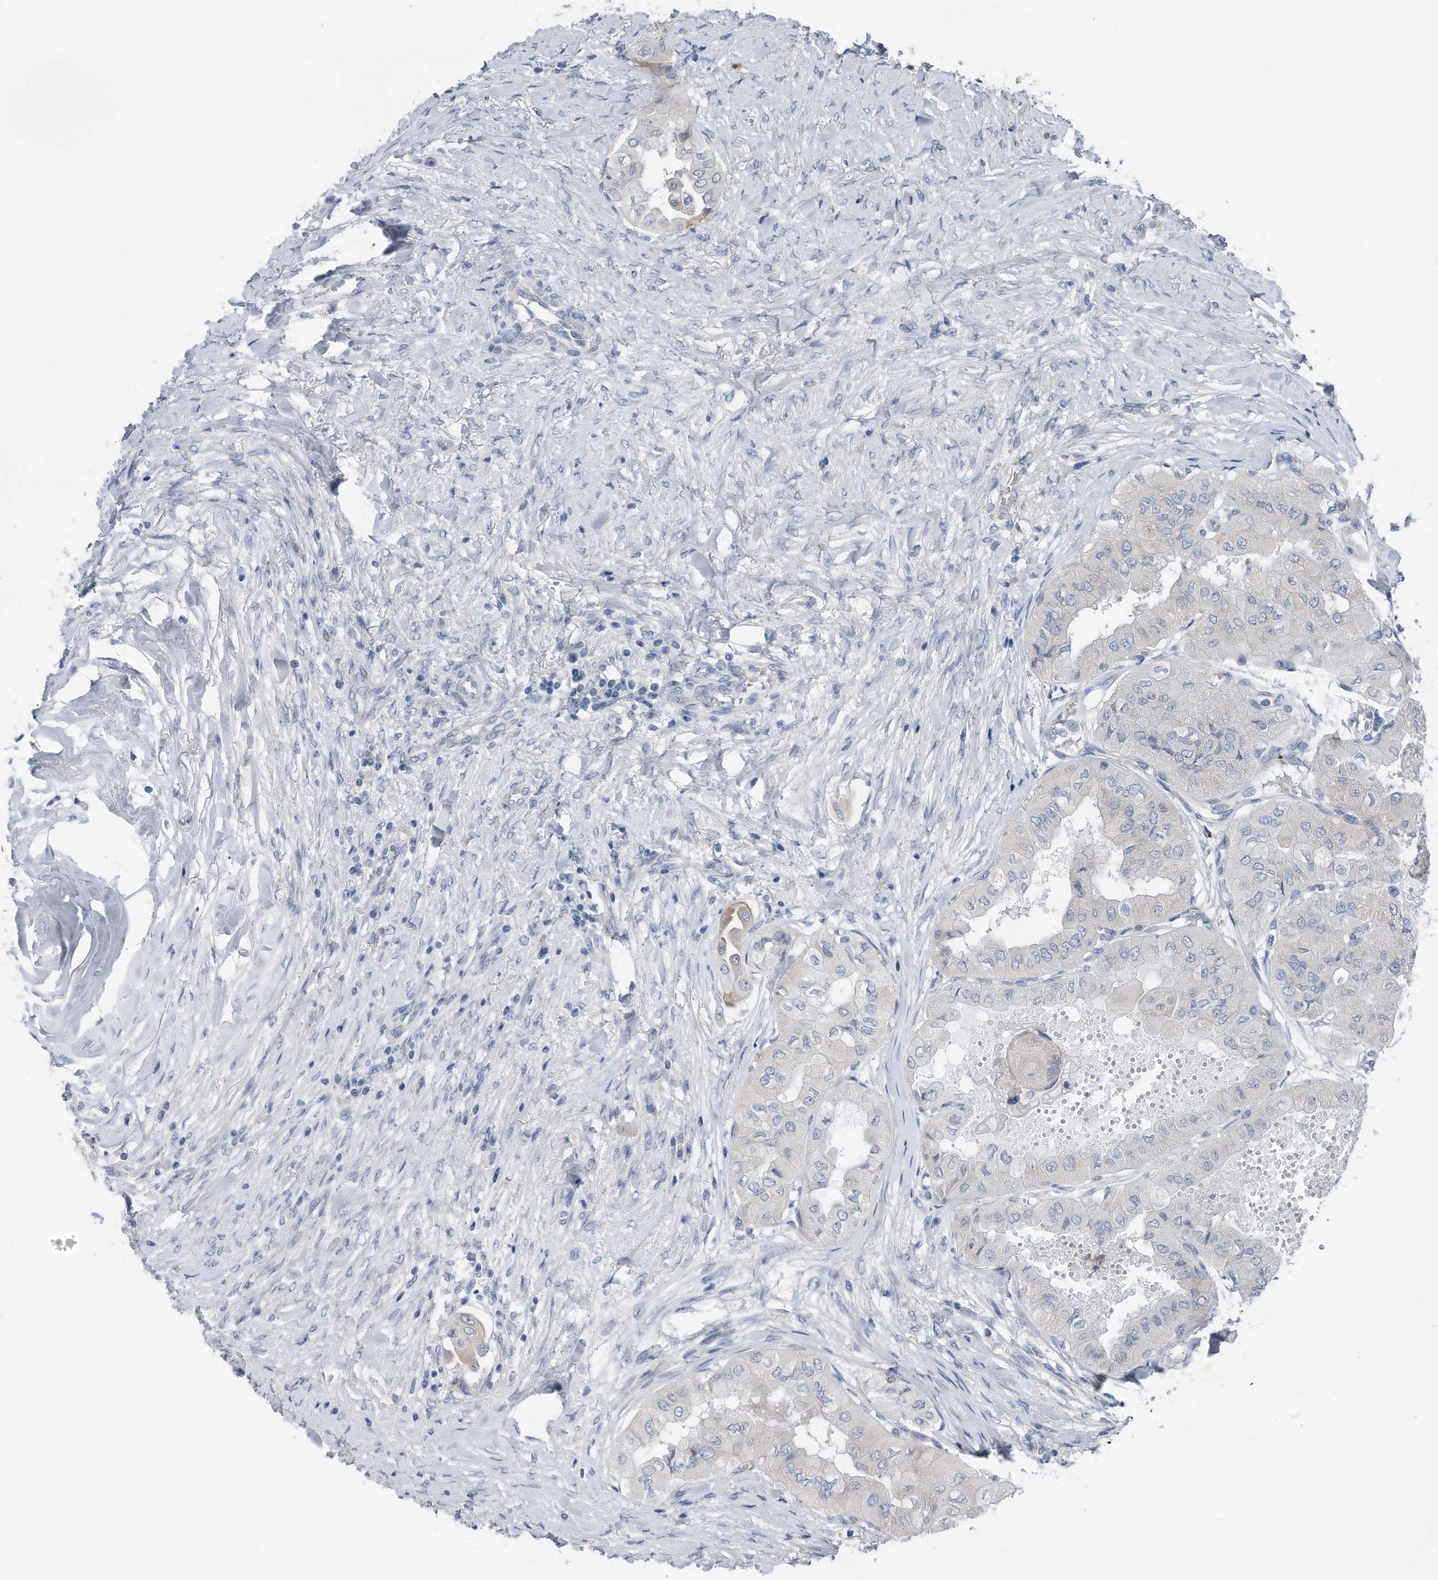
{"staining": {"intensity": "negative", "quantity": "none", "location": "none"}, "tissue": "thyroid cancer", "cell_type": "Tumor cells", "image_type": "cancer", "snomed": [{"axis": "morphology", "description": "Papillary adenocarcinoma, NOS"}, {"axis": "topography", "description": "Thyroid gland"}], "caption": "High magnification brightfield microscopy of thyroid cancer (papillary adenocarcinoma) stained with DAB (brown) and counterstained with hematoxylin (blue): tumor cells show no significant positivity. (DAB IHC with hematoxylin counter stain).", "gene": "YRDC", "patient": {"sex": "female", "age": 59}}